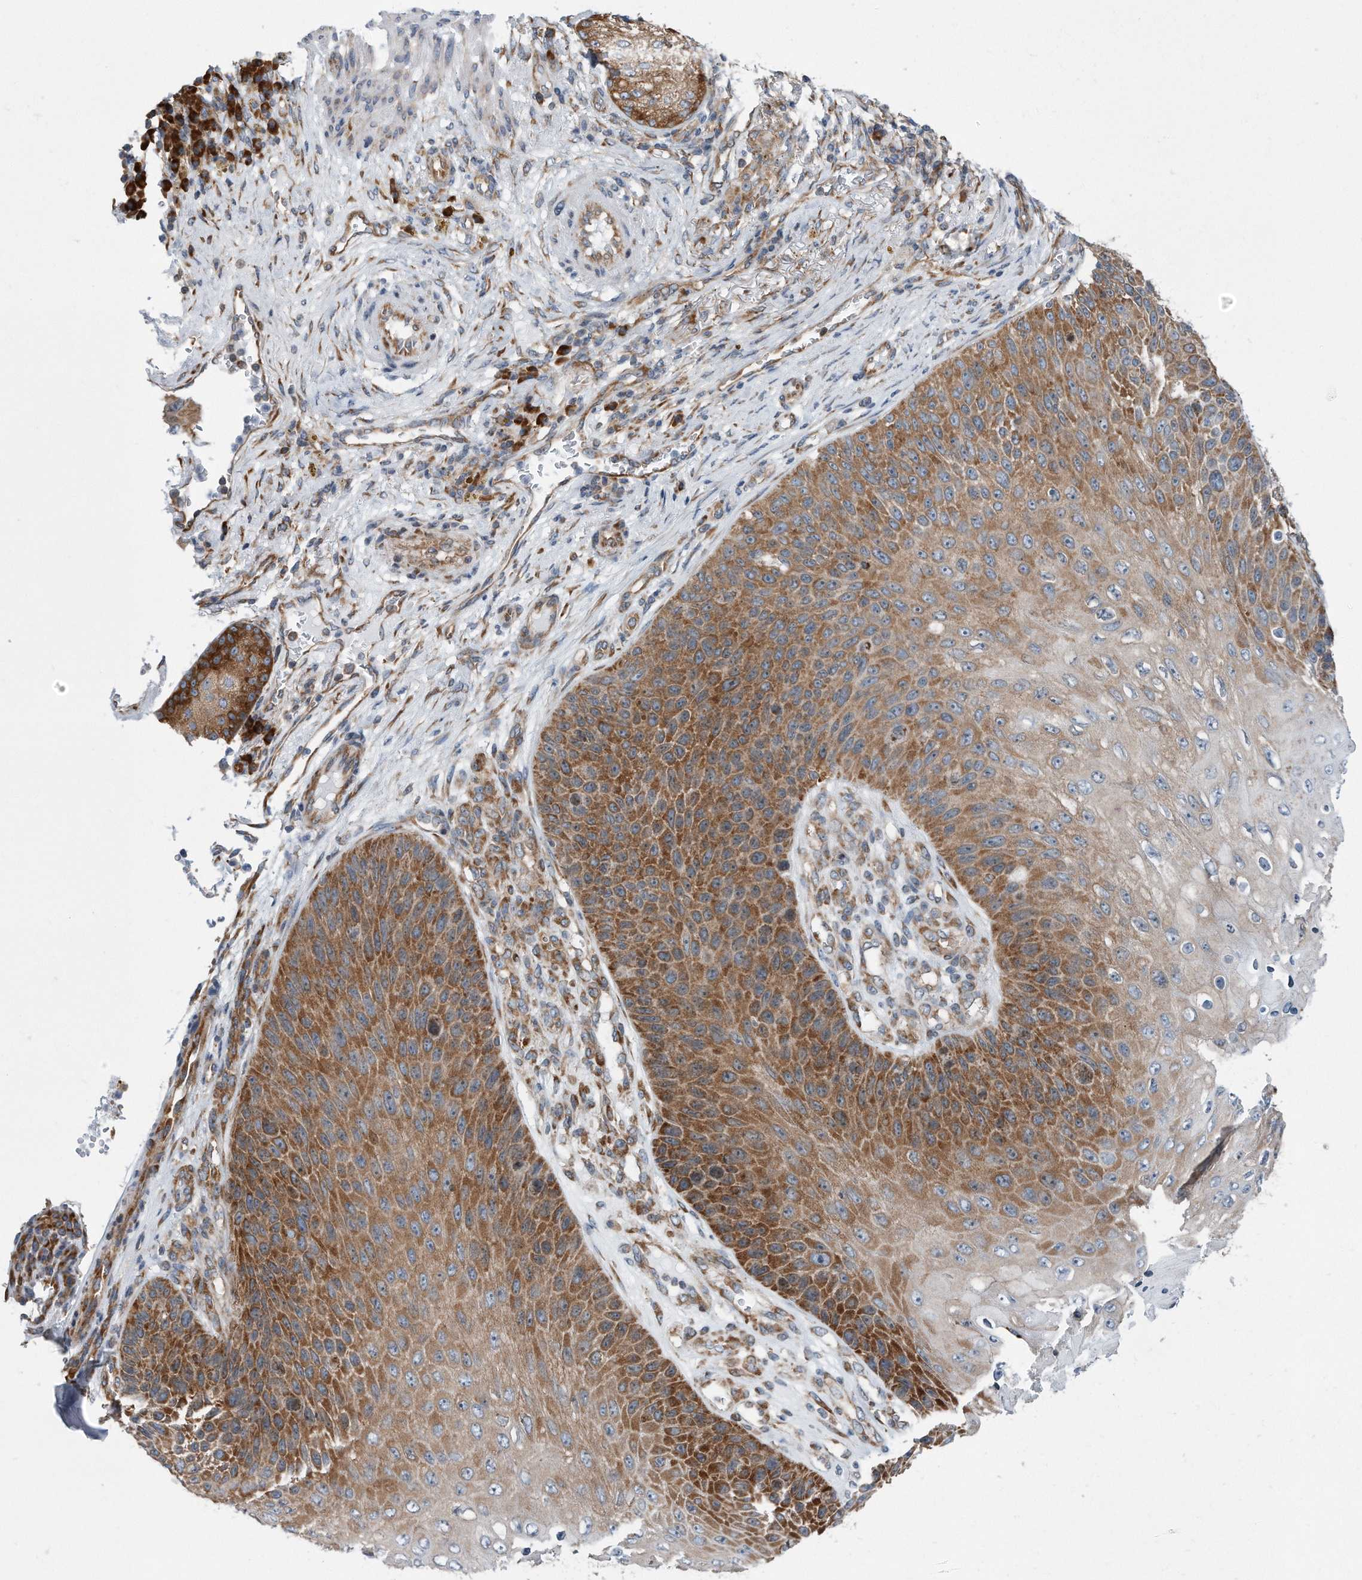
{"staining": {"intensity": "moderate", "quantity": ">75%", "location": "cytoplasmic/membranous"}, "tissue": "skin cancer", "cell_type": "Tumor cells", "image_type": "cancer", "snomed": [{"axis": "morphology", "description": "Squamous cell carcinoma, NOS"}, {"axis": "topography", "description": "Skin"}], "caption": "Immunohistochemistry of squamous cell carcinoma (skin) shows medium levels of moderate cytoplasmic/membranous positivity in approximately >75% of tumor cells.", "gene": "RPL26L1", "patient": {"sex": "female", "age": 88}}